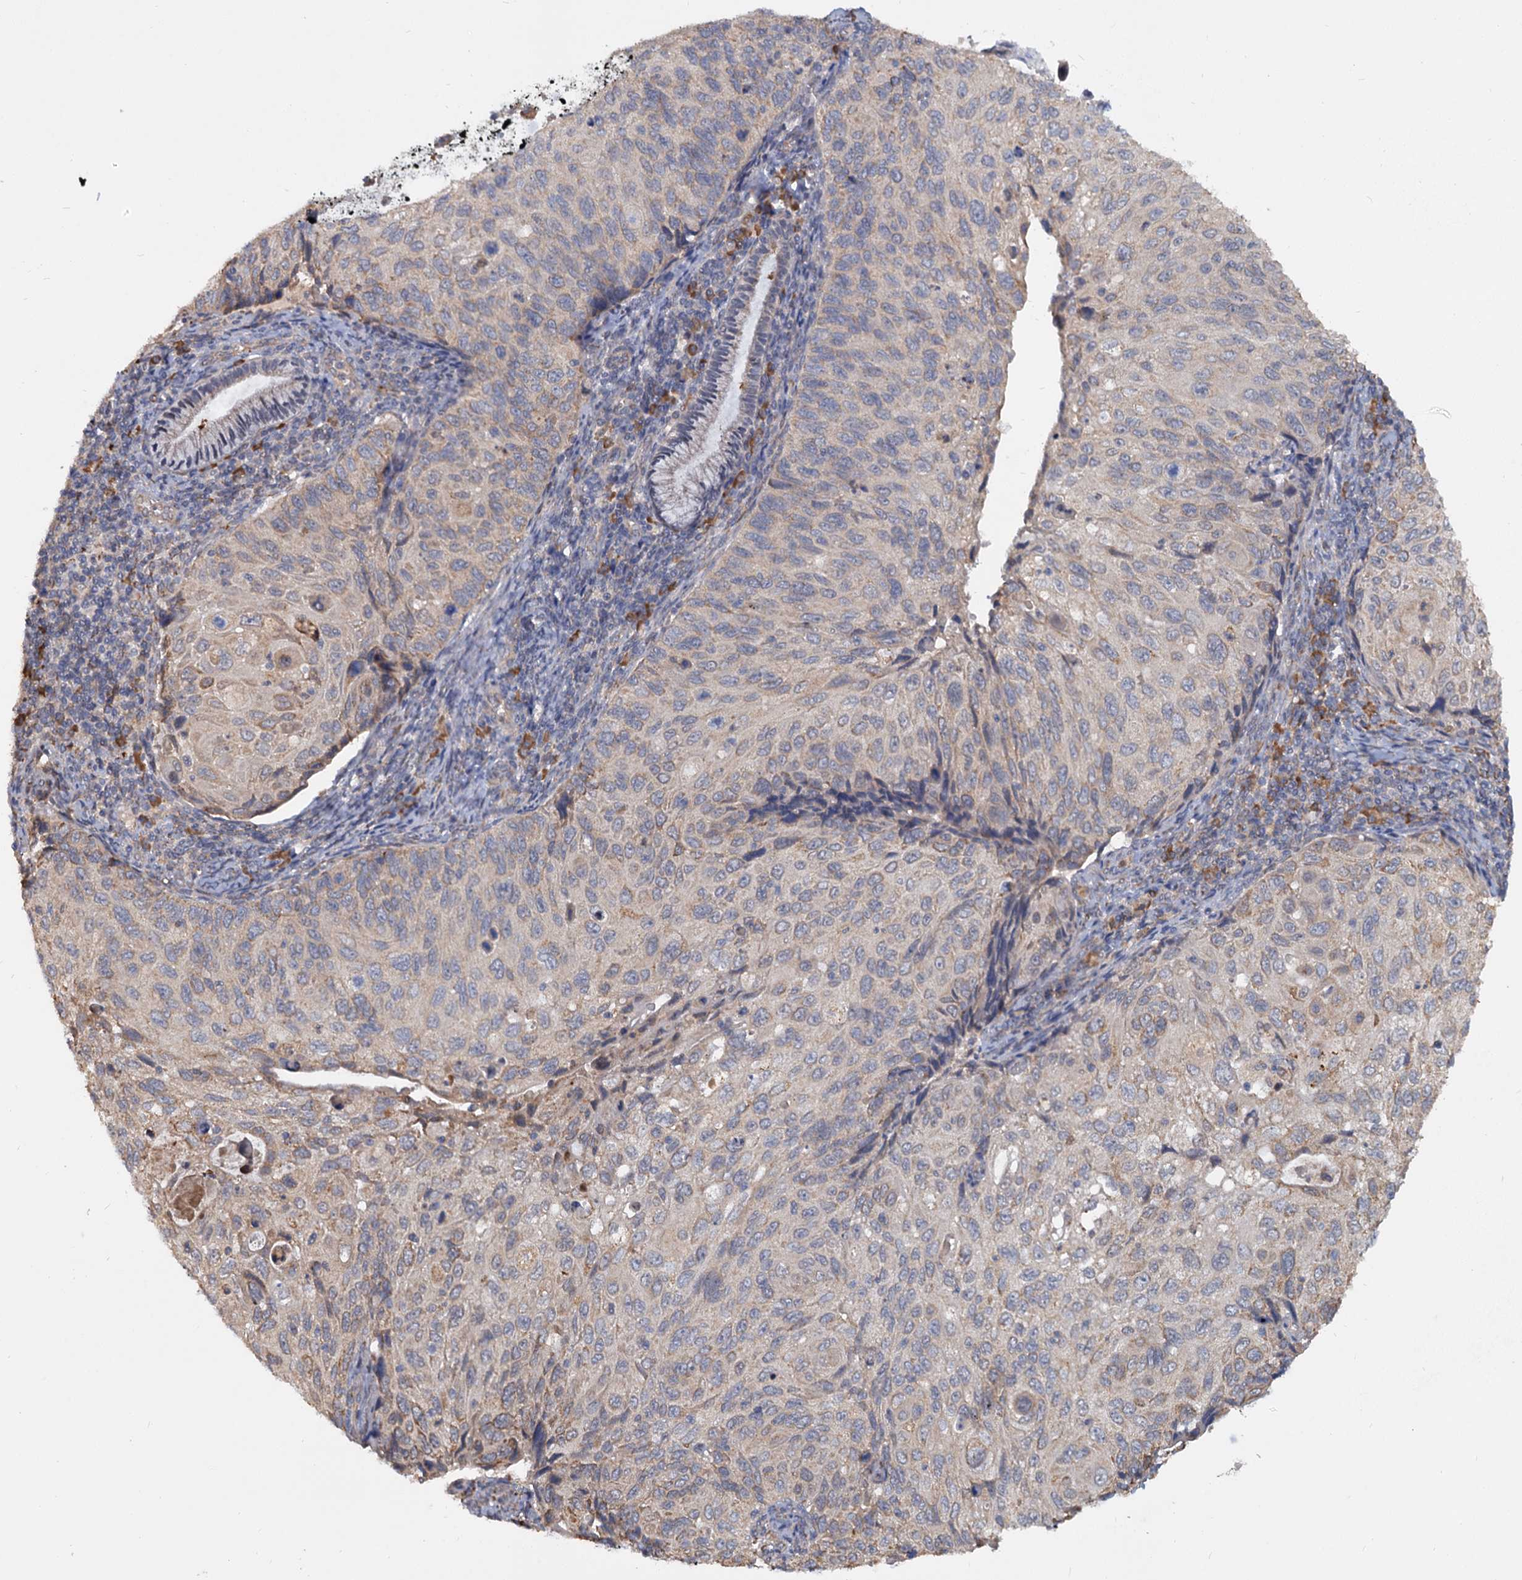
{"staining": {"intensity": "weak", "quantity": "<25%", "location": "cytoplasmic/membranous"}, "tissue": "cervical cancer", "cell_type": "Tumor cells", "image_type": "cancer", "snomed": [{"axis": "morphology", "description": "Squamous cell carcinoma, NOS"}, {"axis": "topography", "description": "Cervix"}], "caption": "DAB immunohistochemical staining of squamous cell carcinoma (cervical) reveals no significant positivity in tumor cells.", "gene": "LRRC51", "patient": {"sex": "female", "age": 70}}